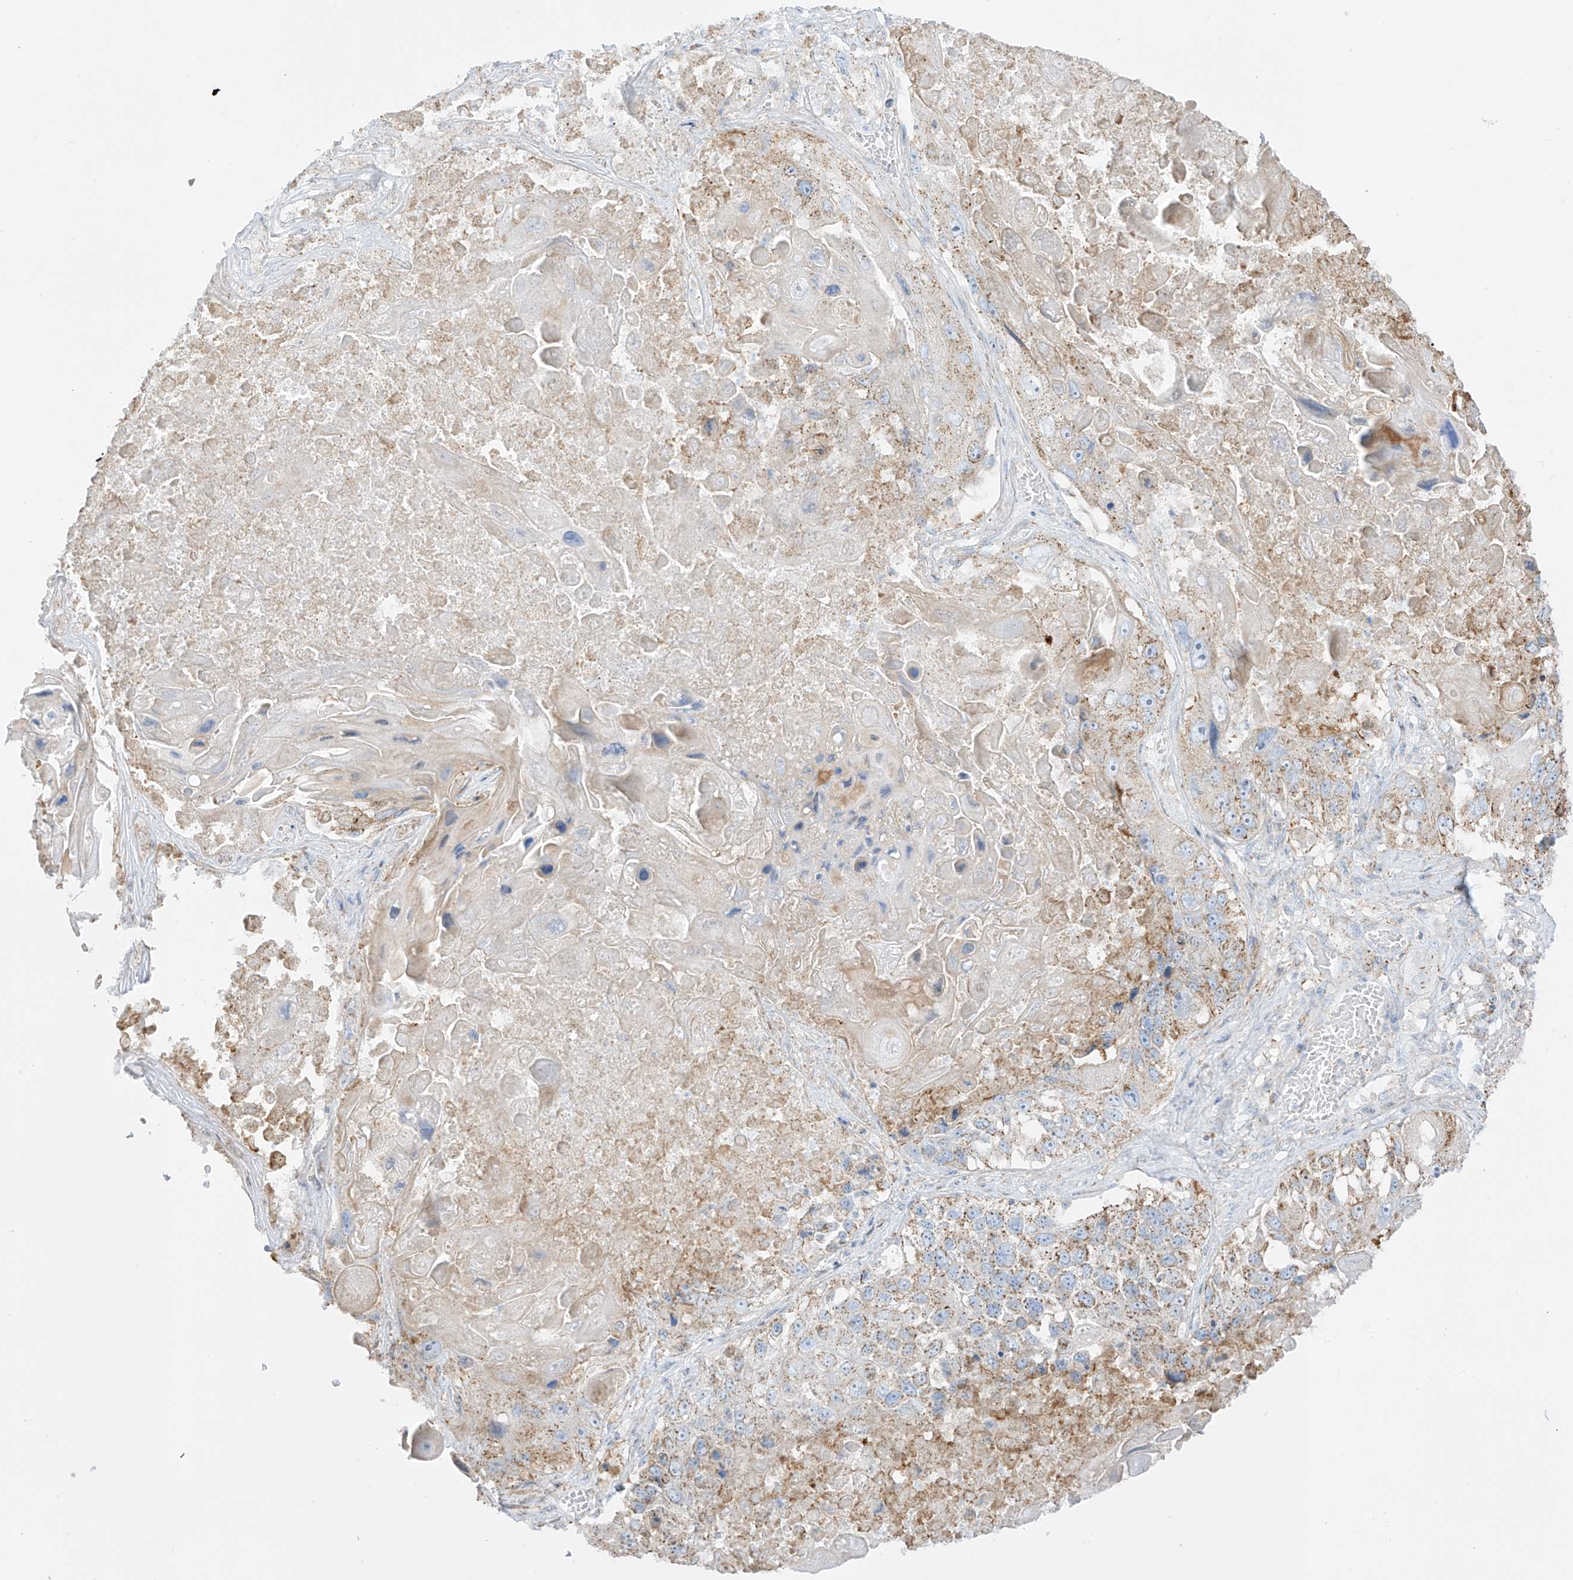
{"staining": {"intensity": "moderate", "quantity": ">75%", "location": "cytoplasmic/membranous"}, "tissue": "lung cancer", "cell_type": "Tumor cells", "image_type": "cancer", "snomed": [{"axis": "morphology", "description": "Squamous cell carcinoma, NOS"}, {"axis": "topography", "description": "Lung"}], "caption": "The image exhibits staining of lung cancer (squamous cell carcinoma), revealing moderate cytoplasmic/membranous protein staining (brown color) within tumor cells.", "gene": "XKR3", "patient": {"sex": "male", "age": 61}}